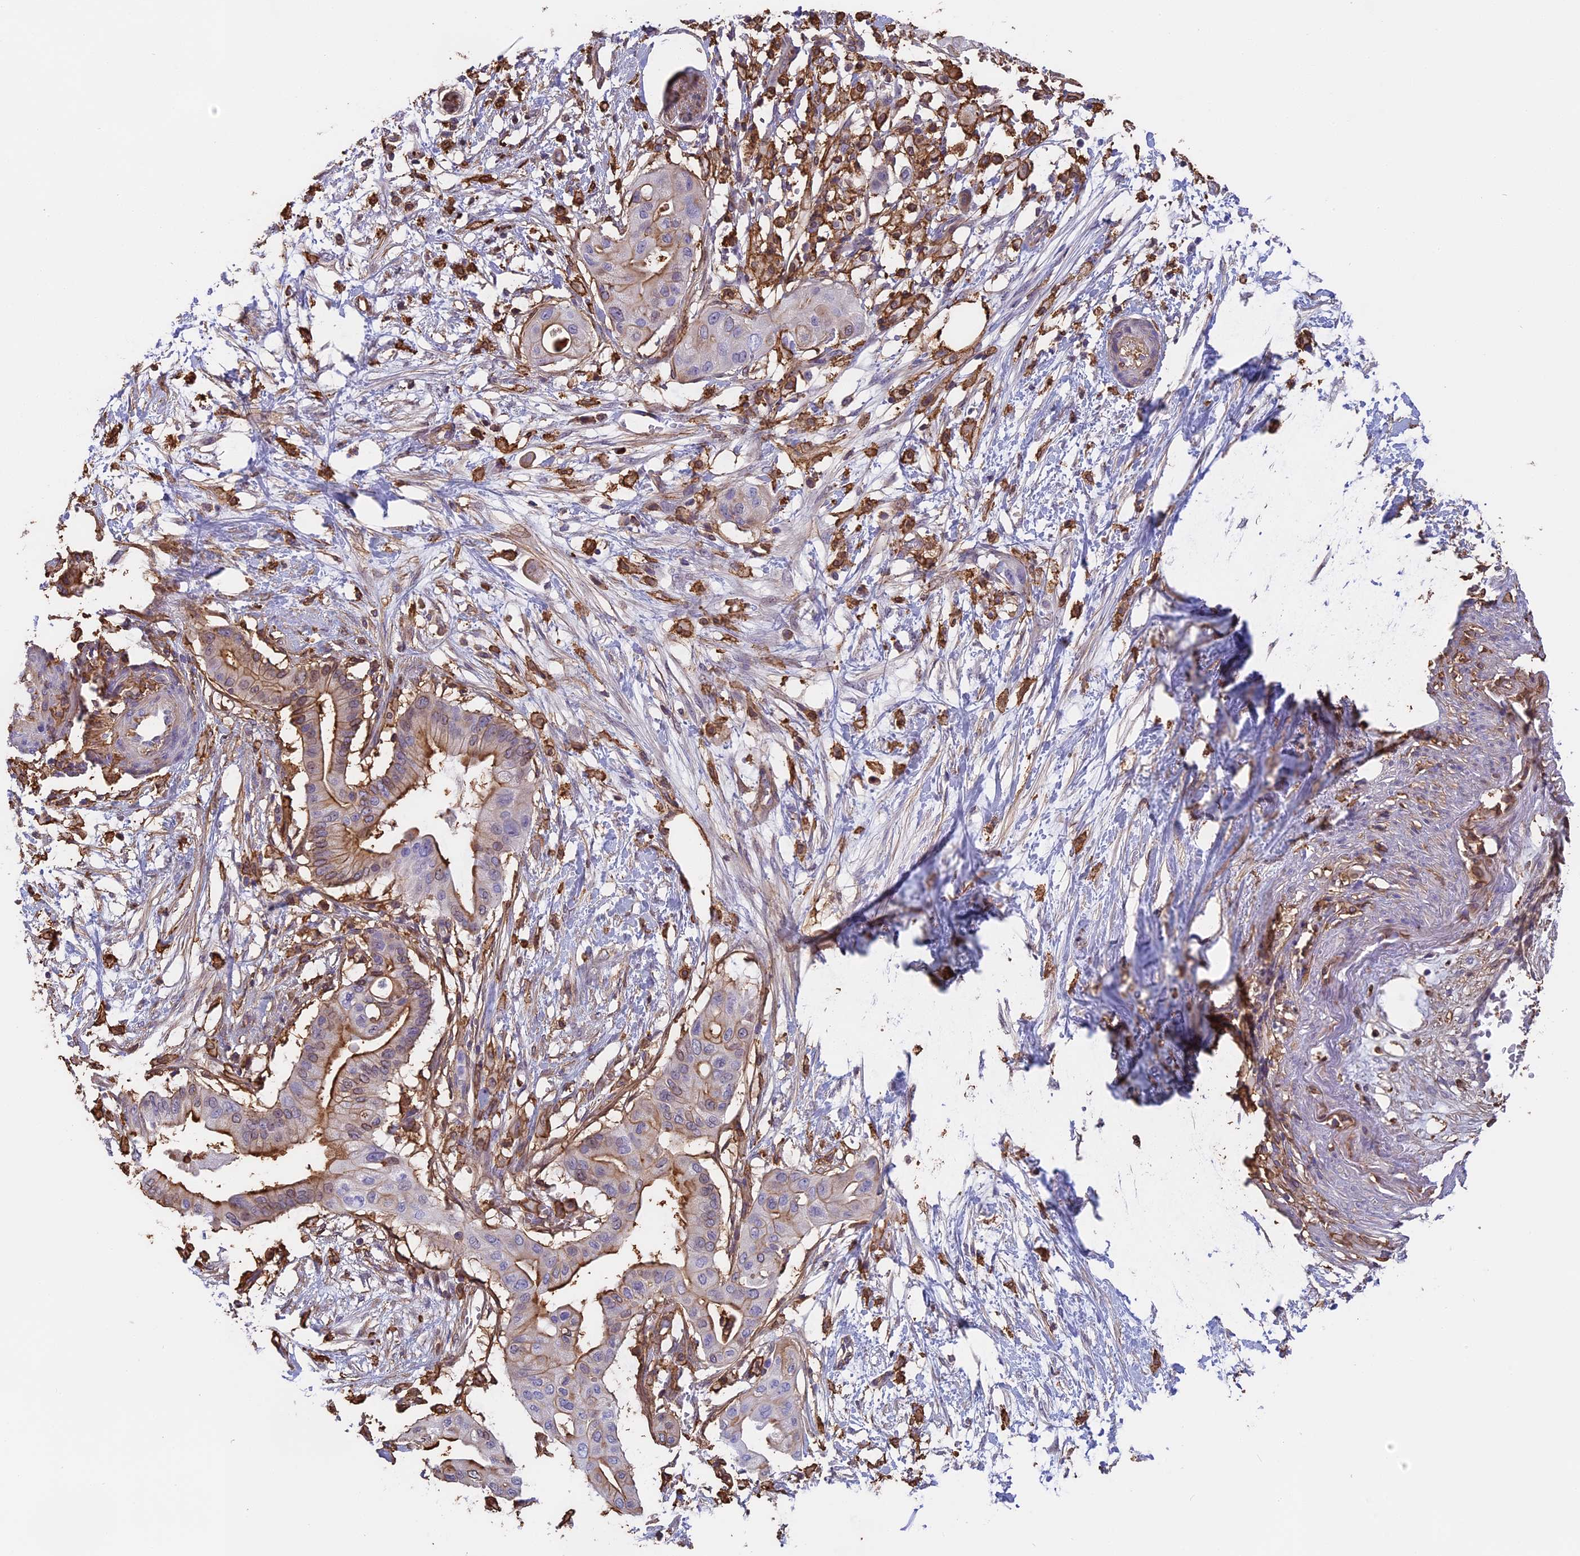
{"staining": {"intensity": "moderate", "quantity": "25%-75%", "location": "cytoplasmic/membranous"}, "tissue": "pancreatic cancer", "cell_type": "Tumor cells", "image_type": "cancer", "snomed": [{"axis": "morphology", "description": "Adenocarcinoma, NOS"}, {"axis": "topography", "description": "Pancreas"}], "caption": "Adenocarcinoma (pancreatic) stained with immunohistochemistry (IHC) exhibits moderate cytoplasmic/membranous expression in about 25%-75% of tumor cells. (DAB (3,3'-diaminobenzidine) IHC with brightfield microscopy, high magnification).", "gene": "TMEM255B", "patient": {"sex": "male", "age": 68}}